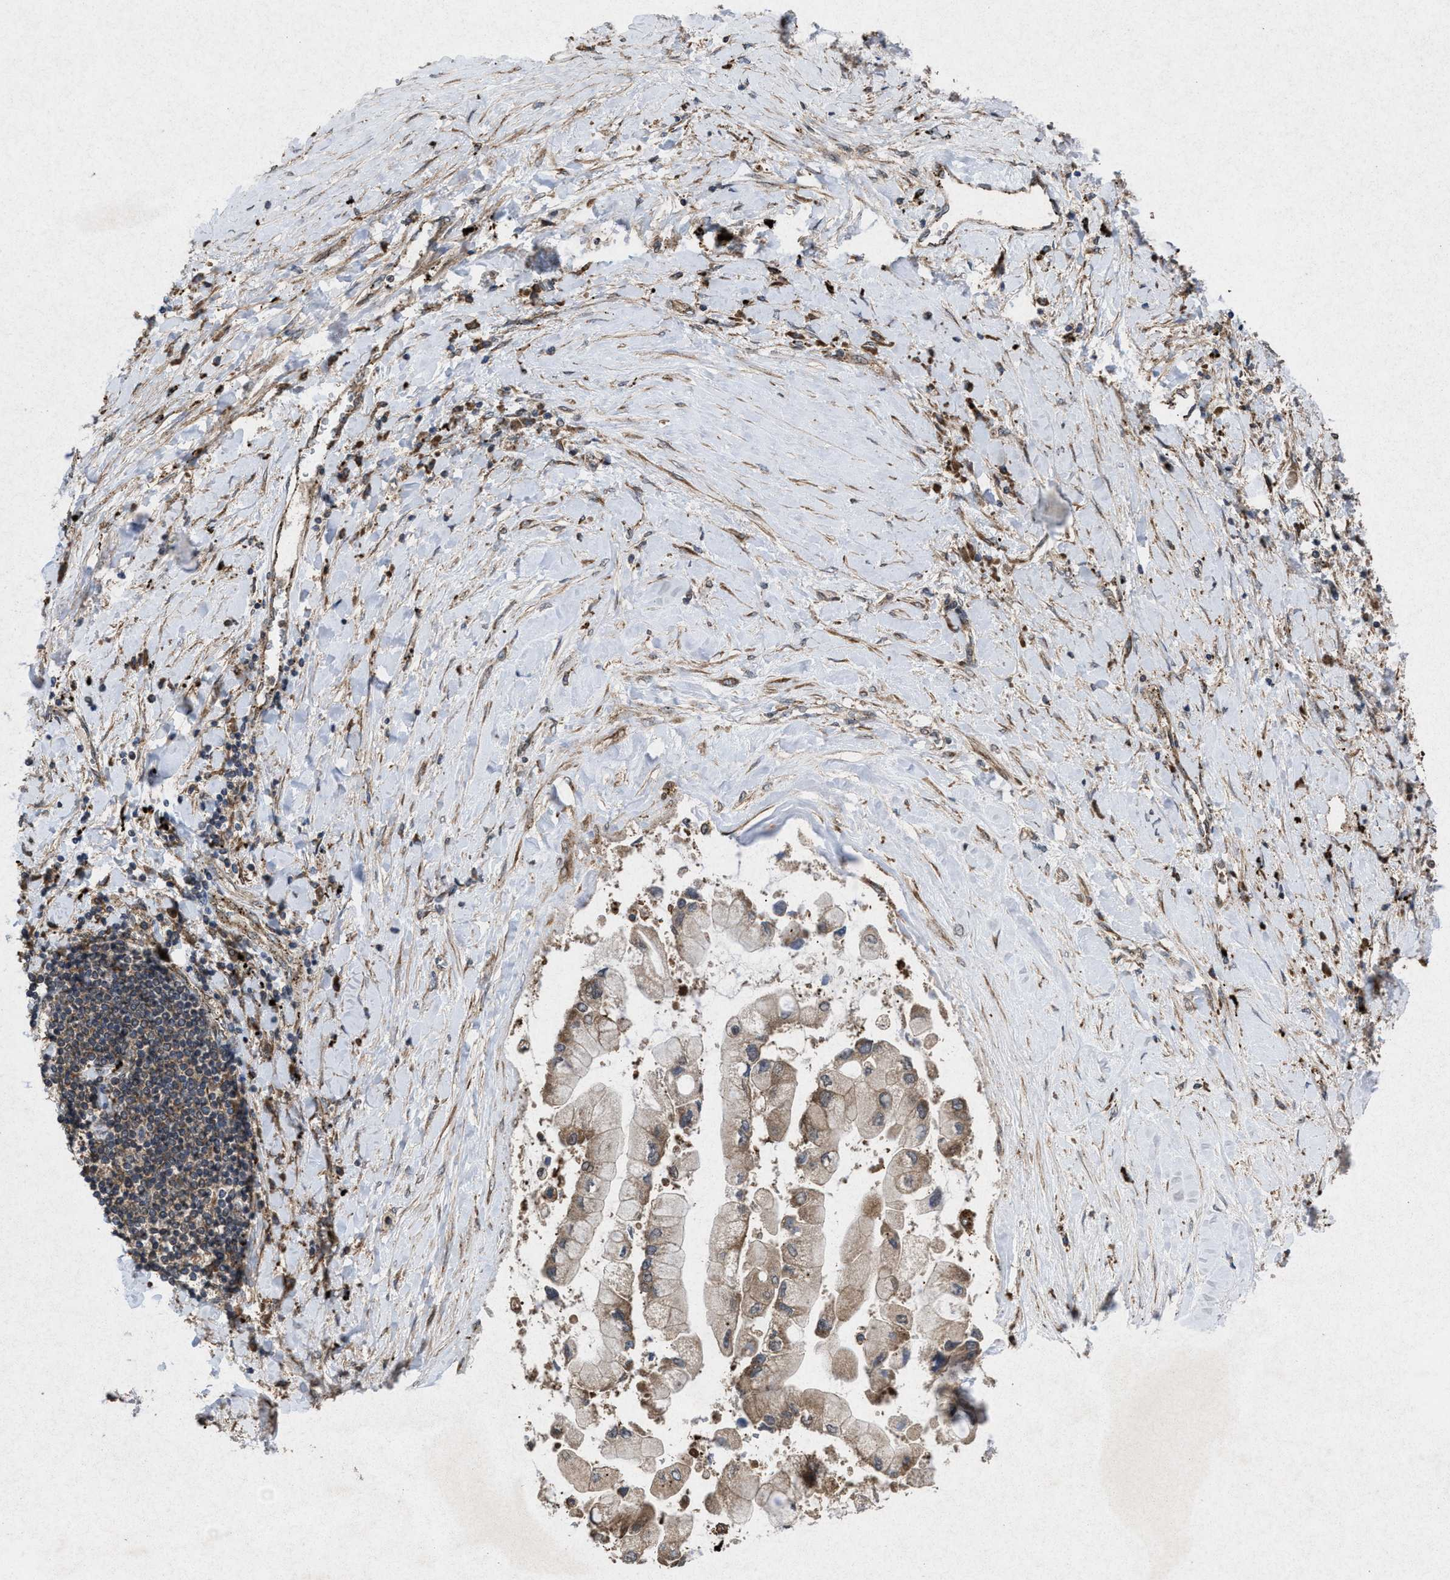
{"staining": {"intensity": "weak", "quantity": ">75%", "location": "cytoplasmic/membranous"}, "tissue": "liver cancer", "cell_type": "Tumor cells", "image_type": "cancer", "snomed": [{"axis": "morphology", "description": "Cholangiocarcinoma"}, {"axis": "topography", "description": "Liver"}], "caption": "IHC histopathology image of human liver cancer stained for a protein (brown), which exhibits low levels of weak cytoplasmic/membranous expression in about >75% of tumor cells.", "gene": "MSI2", "patient": {"sex": "male", "age": 50}}